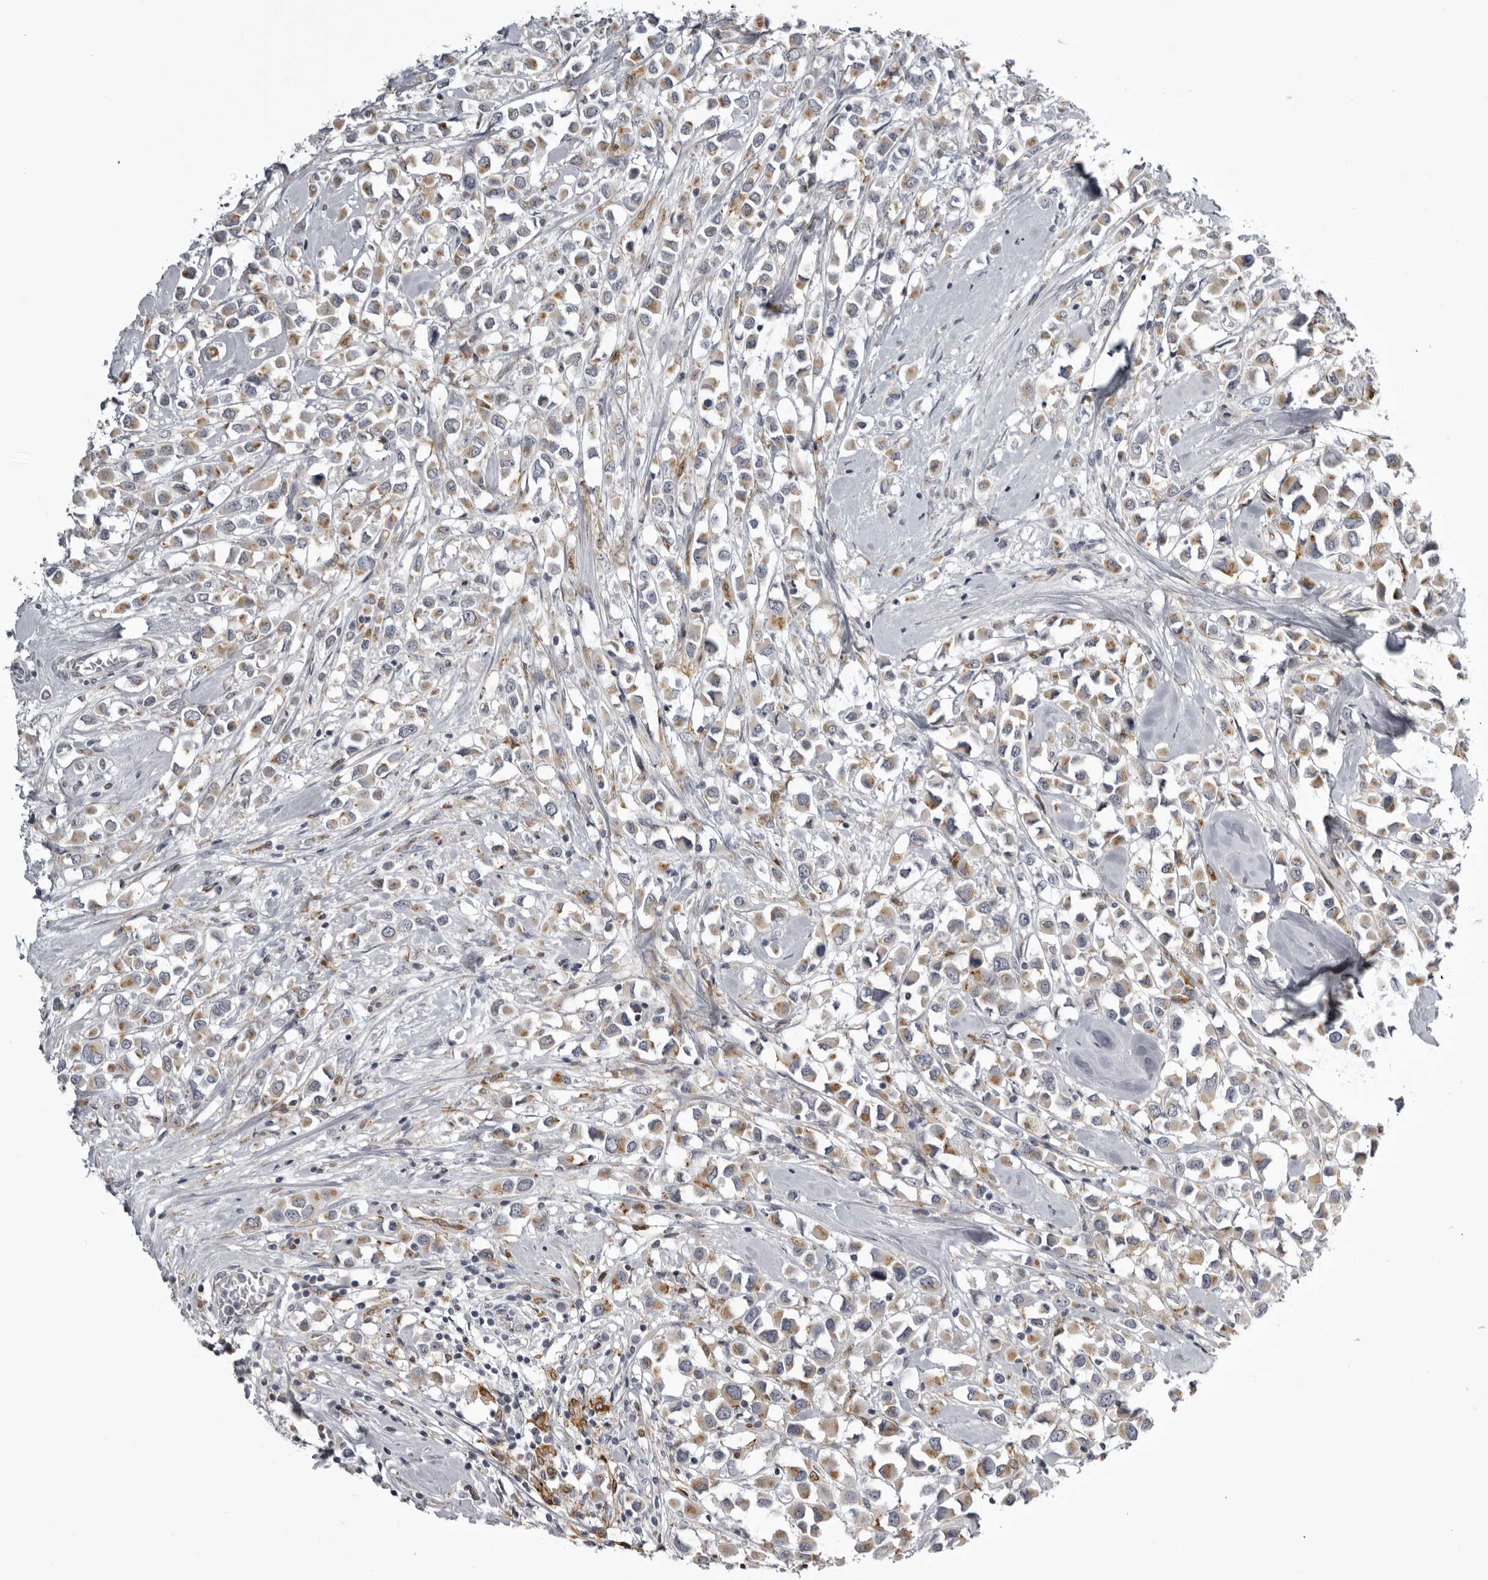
{"staining": {"intensity": "moderate", "quantity": ">75%", "location": "cytoplasmic/membranous"}, "tissue": "breast cancer", "cell_type": "Tumor cells", "image_type": "cancer", "snomed": [{"axis": "morphology", "description": "Duct carcinoma"}, {"axis": "topography", "description": "Breast"}], "caption": "The immunohistochemical stain highlights moderate cytoplasmic/membranous staining in tumor cells of breast invasive ductal carcinoma tissue. (brown staining indicates protein expression, while blue staining denotes nuclei).", "gene": "NCEH1", "patient": {"sex": "female", "age": 61}}